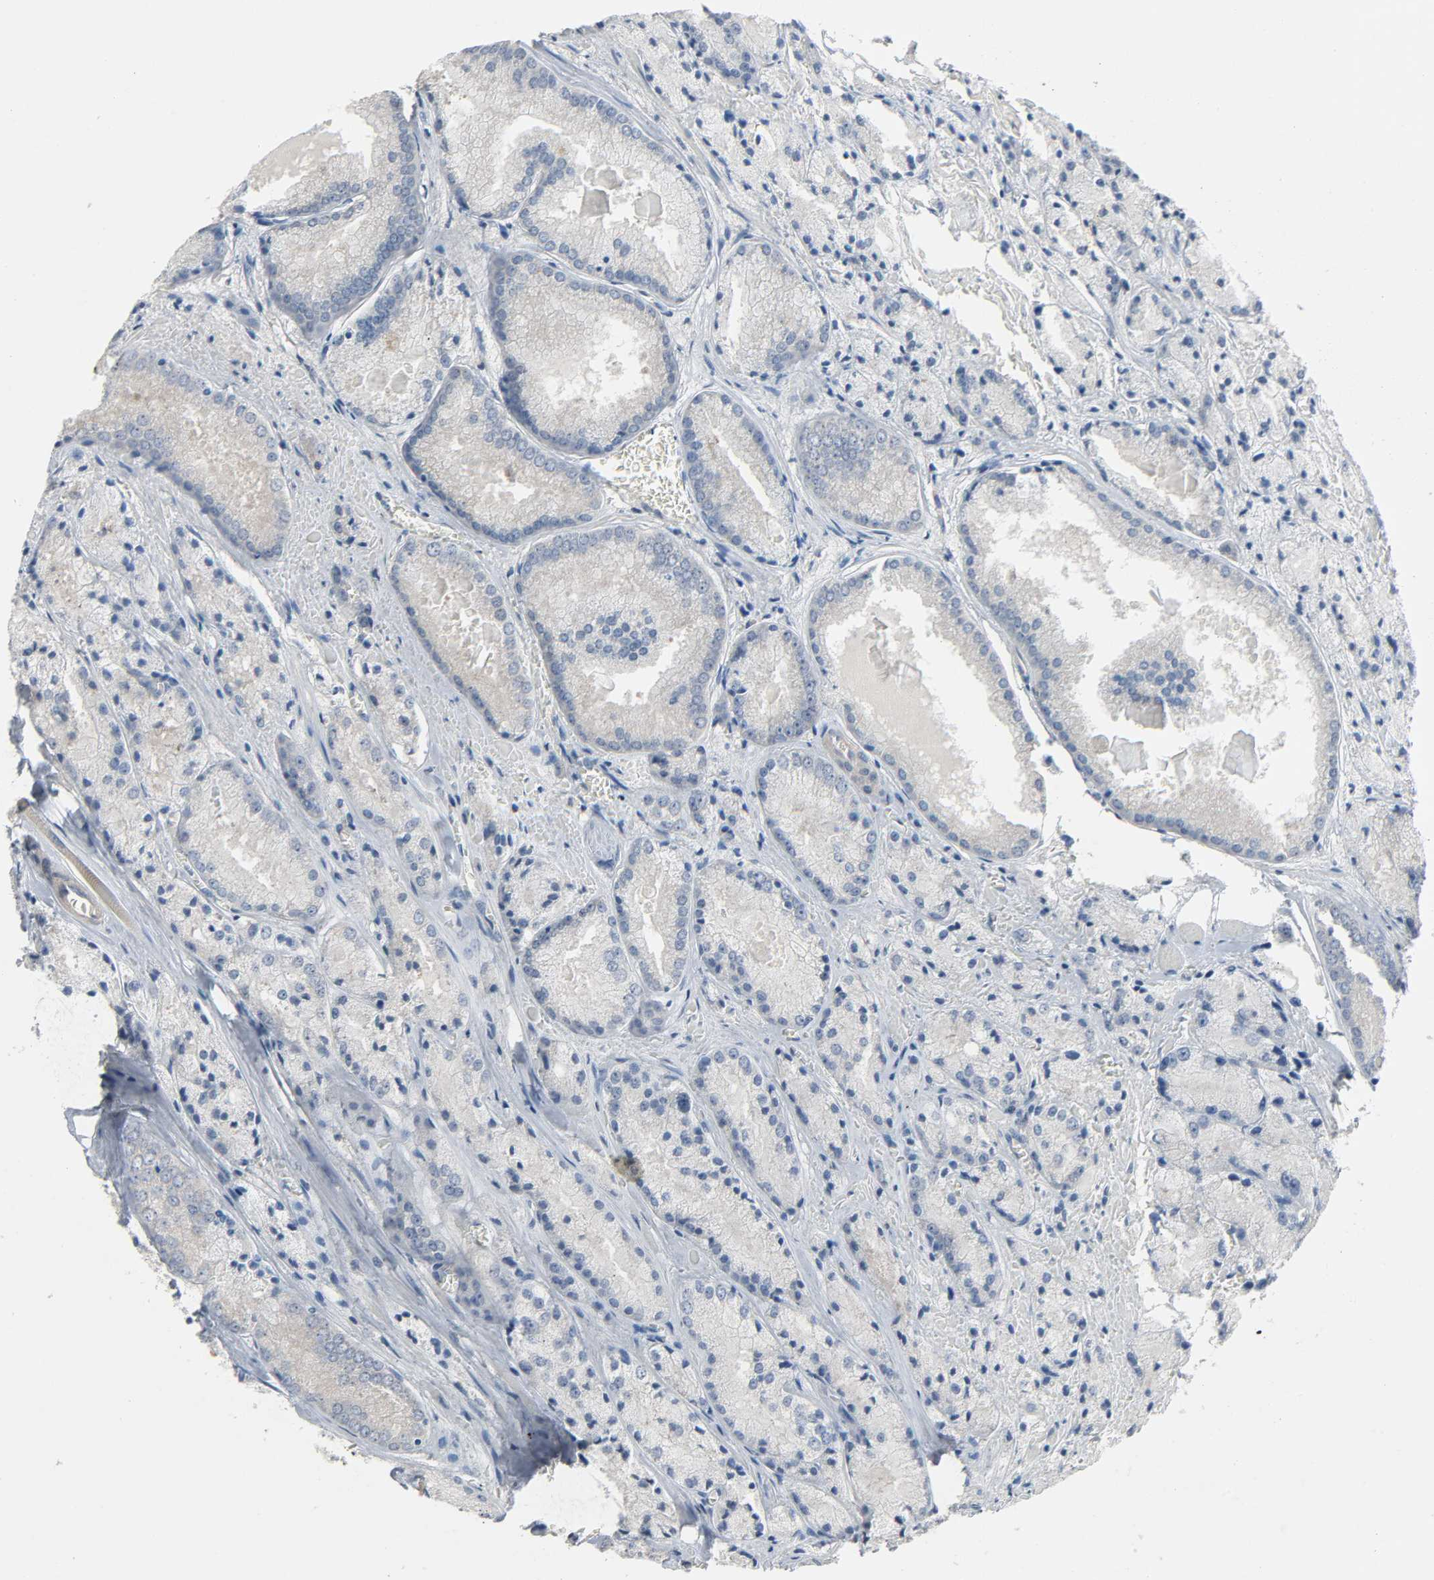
{"staining": {"intensity": "weak", "quantity": "<25%", "location": "cytoplasmic/membranous"}, "tissue": "prostate cancer", "cell_type": "Tumor cells", "image_type": "cancer", "snomed": [{"axis": "morphology", "description": "Adenocarcinoma, Low grade"}, {"axis": "topography", "description": "Prostate"}], "caption": "The immunohistochemistry histopathology image has no significant expression in tumor cells of prostate cancer tissue.", "gene": "CD4", "patient": {"sex": "male", "age": 64}}